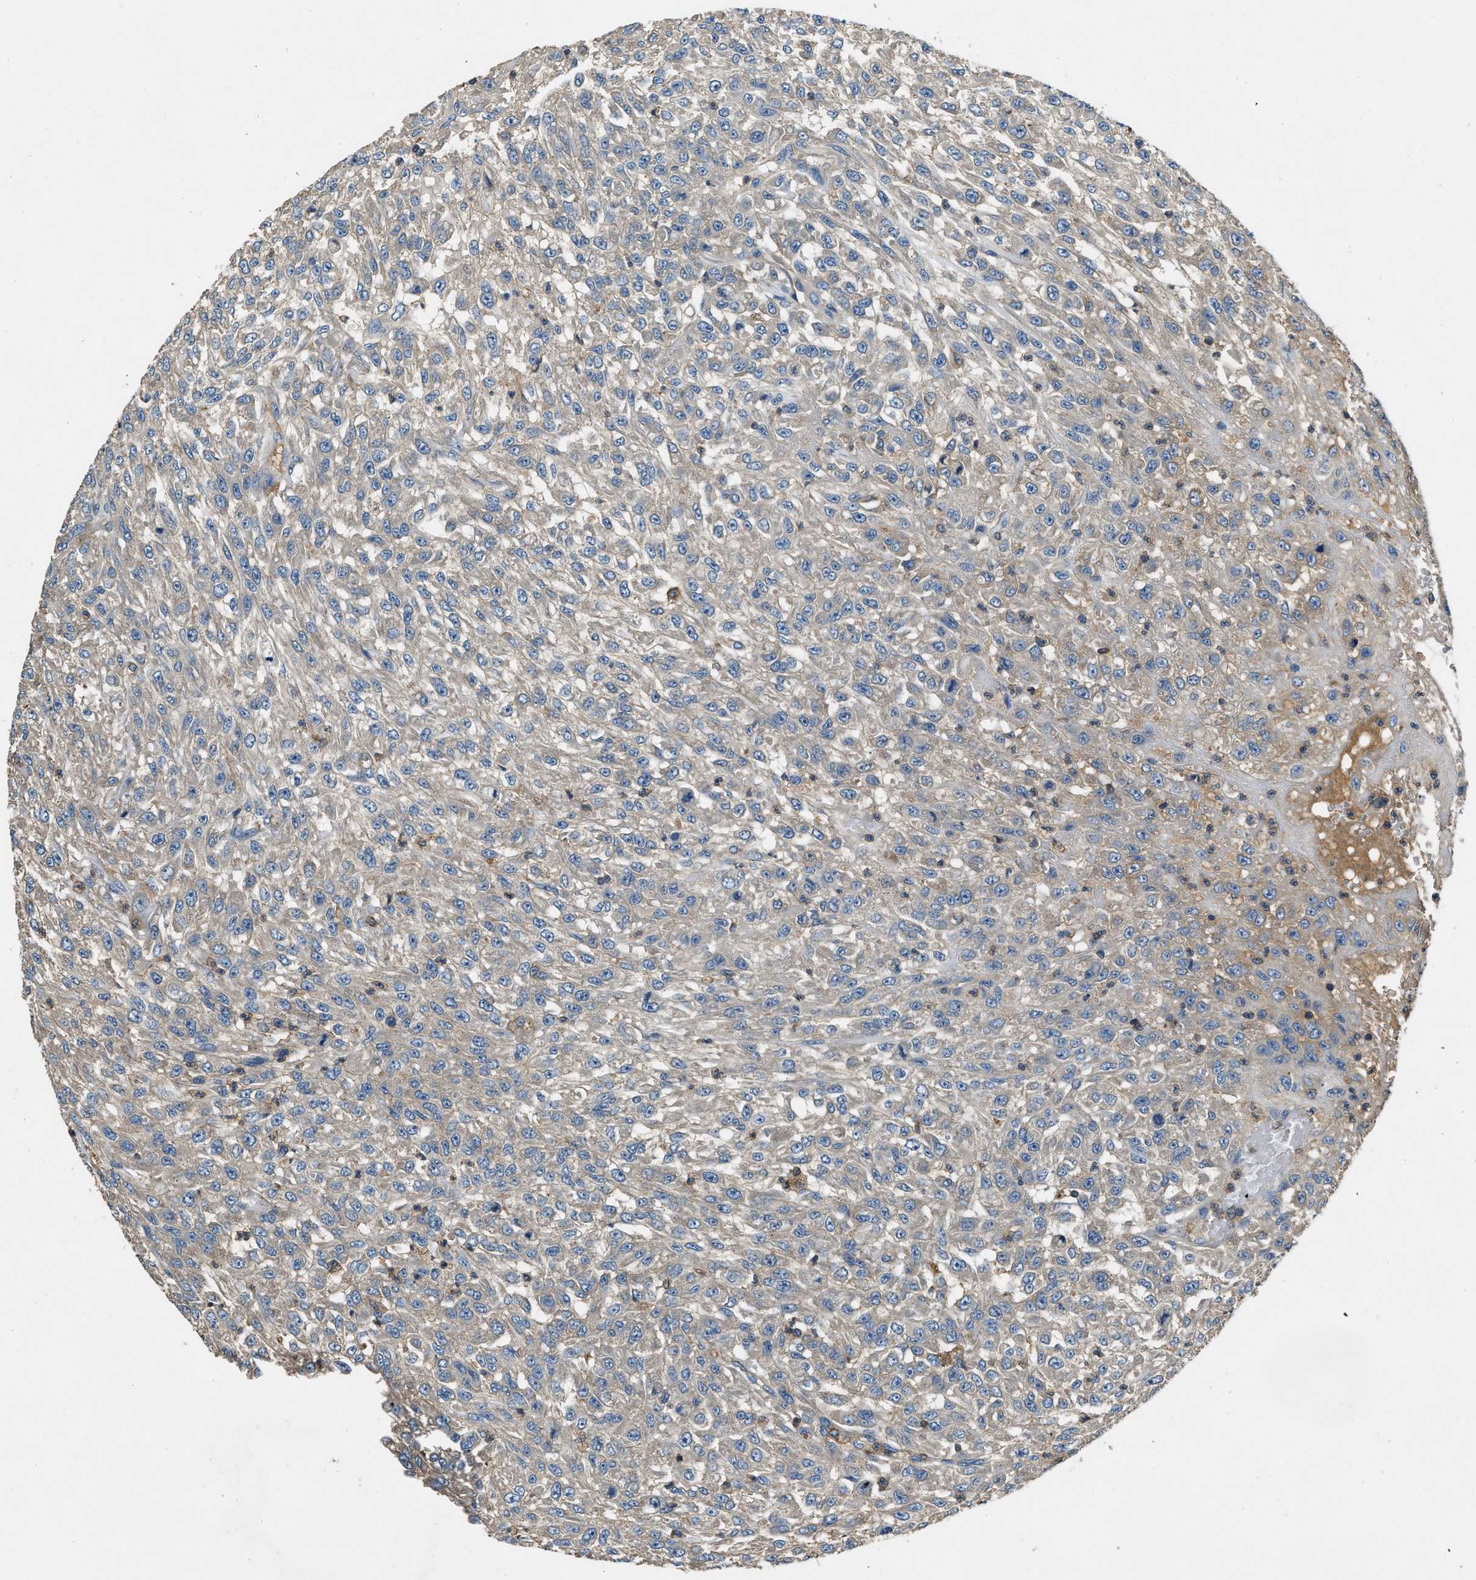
{"staining": {"intensity": "negative", "quantity": "none", "location": "none"}, "tissue": "urothelial cancer", "cell_type": "Tumor cells", "image_type": "cancer", "snomed": [{"axis": "morphology", "description": "Urothelial carcinoma, High grade"}, {"axis": "topography", "description": "Urinary bladder"}], "caption": "High magnification brightfield microscopy of urothelial cancer stained with DAB (brown) and counterstained with hematoxylin (blue): tumor cells show no significant expression.", "gene": "BLOC1S1", "patient": {"sex": "male", "age": 46}}